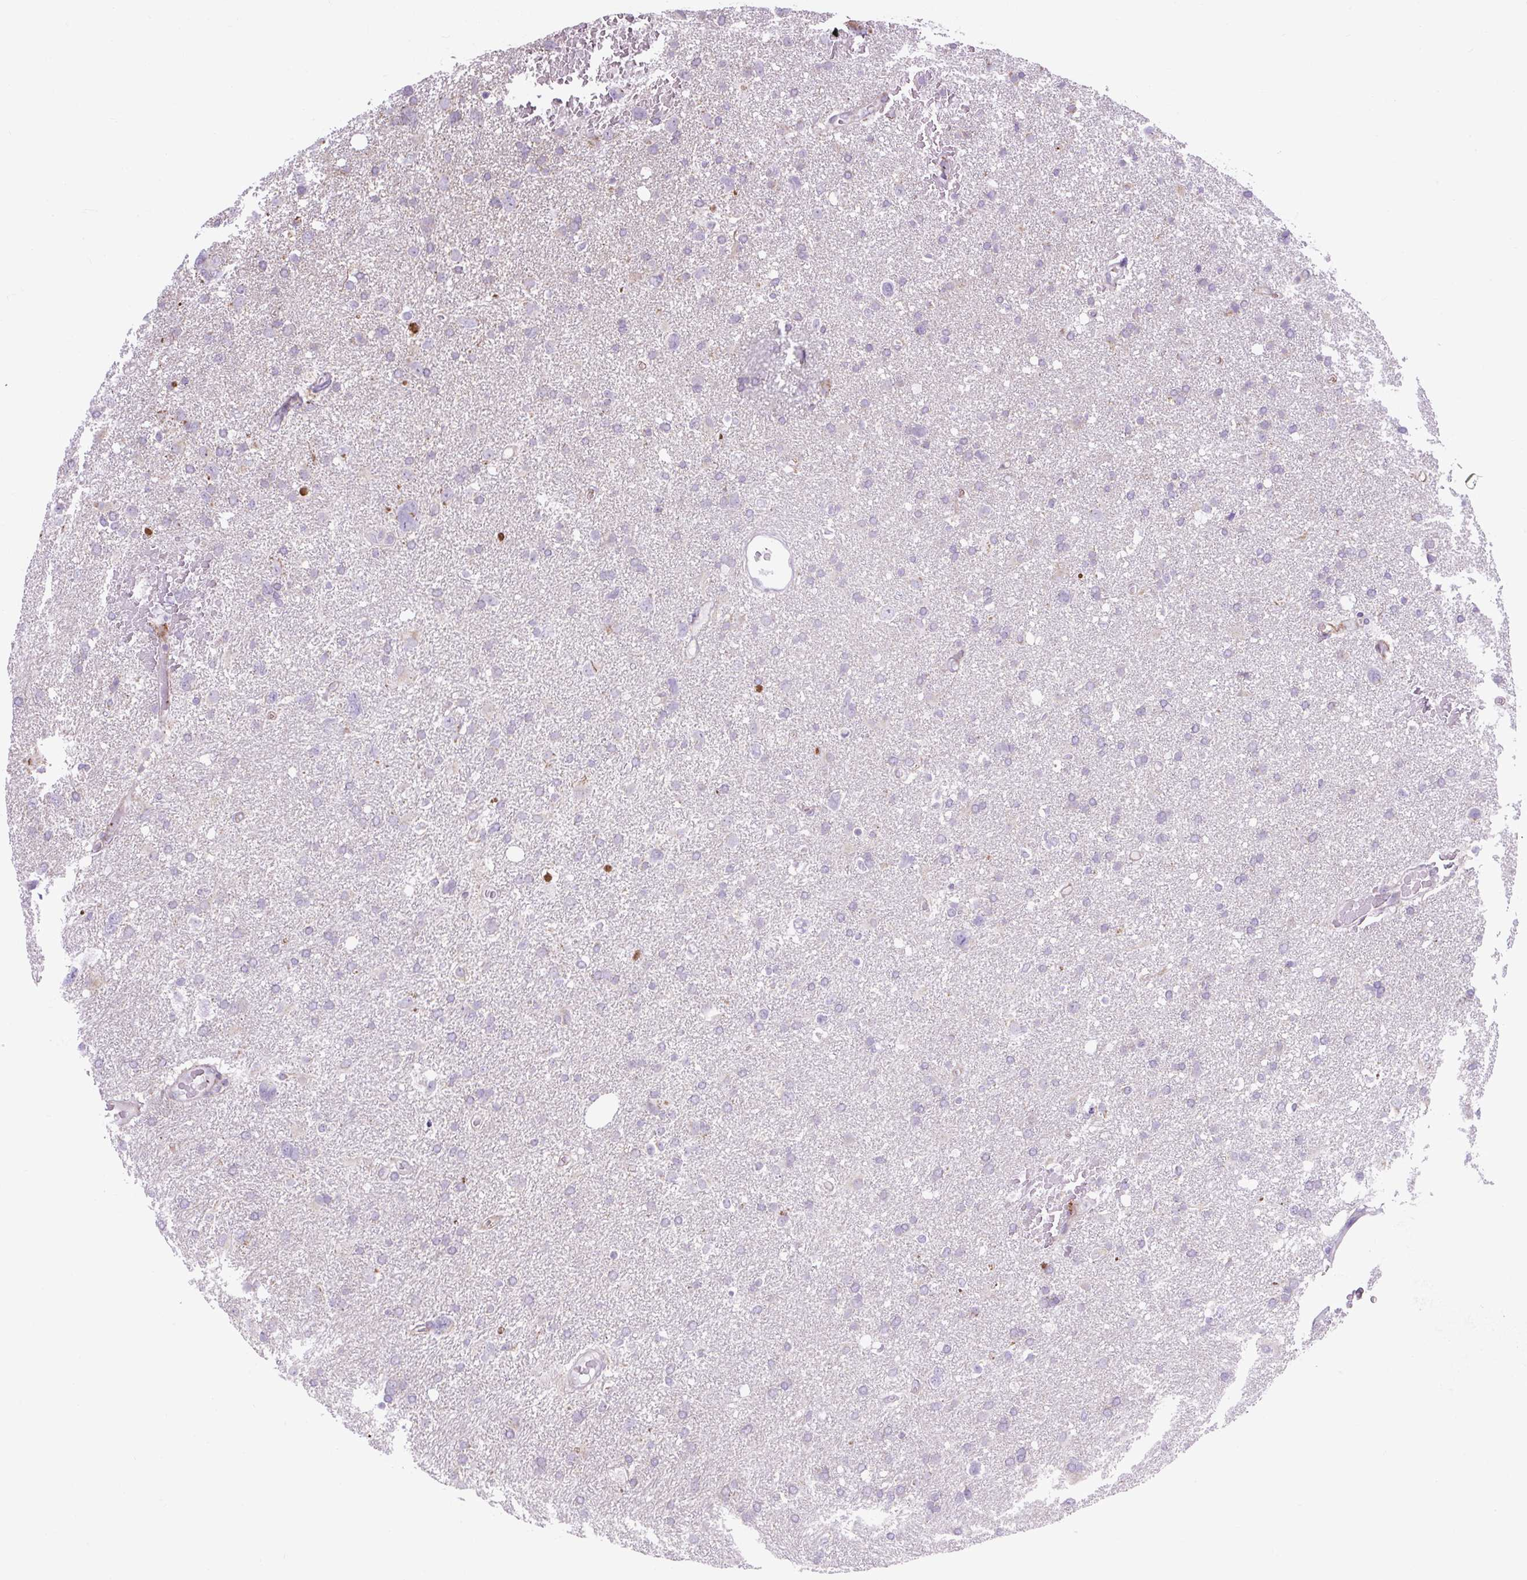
{"staining": {"intensity": "negative", "quantity": "none", "location": "none"}, "tissue": "glioma", "cell_type": "Tumor cells", "image_type": "cancer", "snomed": [{"axis": "morphology", "description": "Glioma, malignant, High grade"}, {"axis": "topography", "description": "Brain"}], "caption": "There is no significant expression in tumor cells of glioma. Brightfield microscopy of immunohistochemistry (IHC) stained with DAB (brown) and hematoxylin (blue), captured at high magnification.", "gene": "RNASE10", "patient": {"sex": "male", "age": 61}}